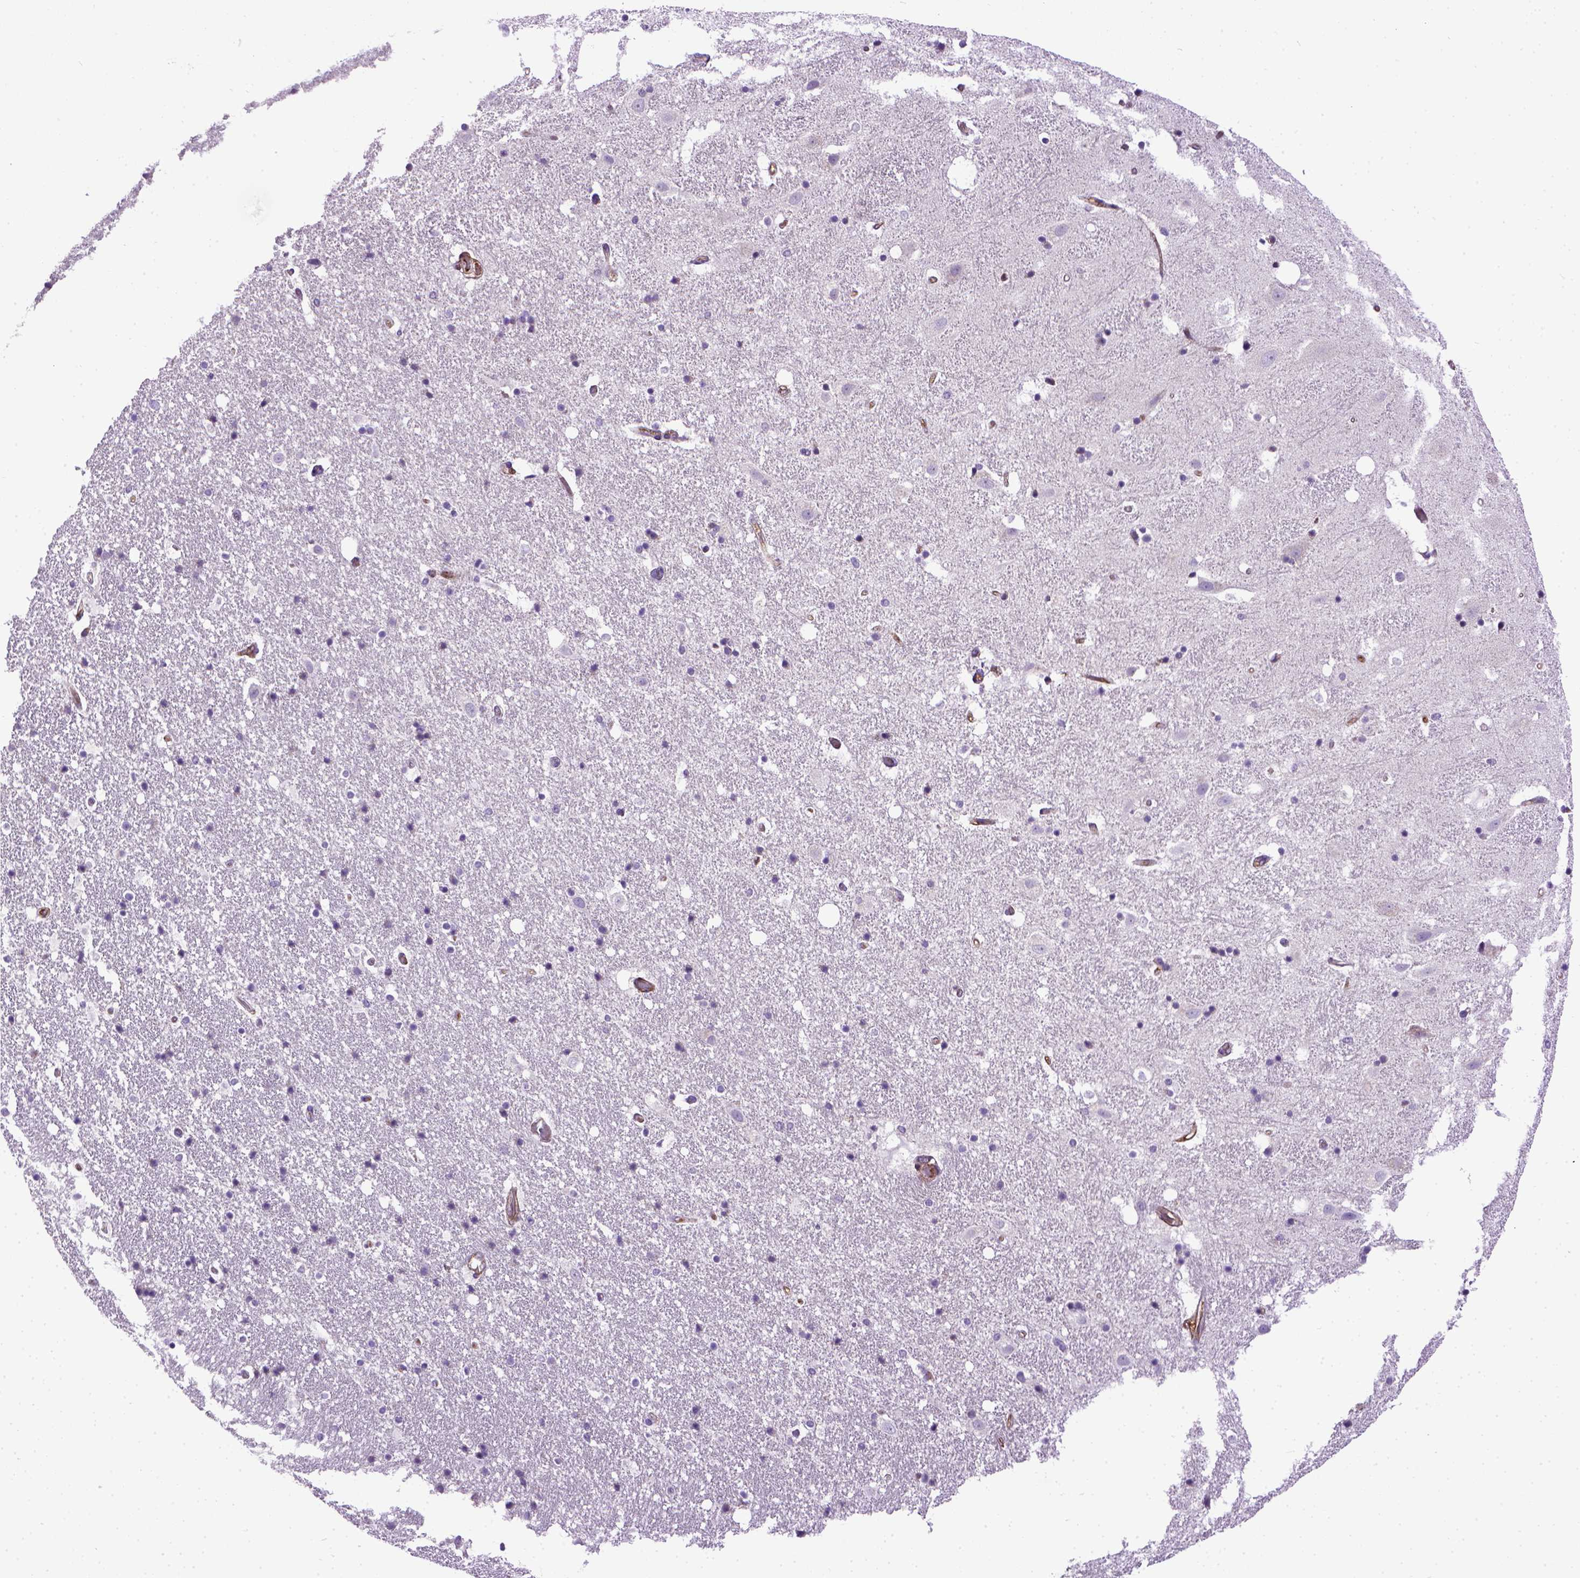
{"staining": {"intensity": "negative", "quantity": "none", "location": "none"}, "tissue": "hippocampus", "cell_type": "Glial cells", "image_type": "normal", "snomed": [{"axis": "morphology", "description": "Normal tissue, NOS"}, {"axis": "topography", "description": "Hippocampus"}], "caption": "The image displays no significant expression in glial cells of hippocampus.", "gene": "ENG", "patient": {"sex": "male", "age": 49}}